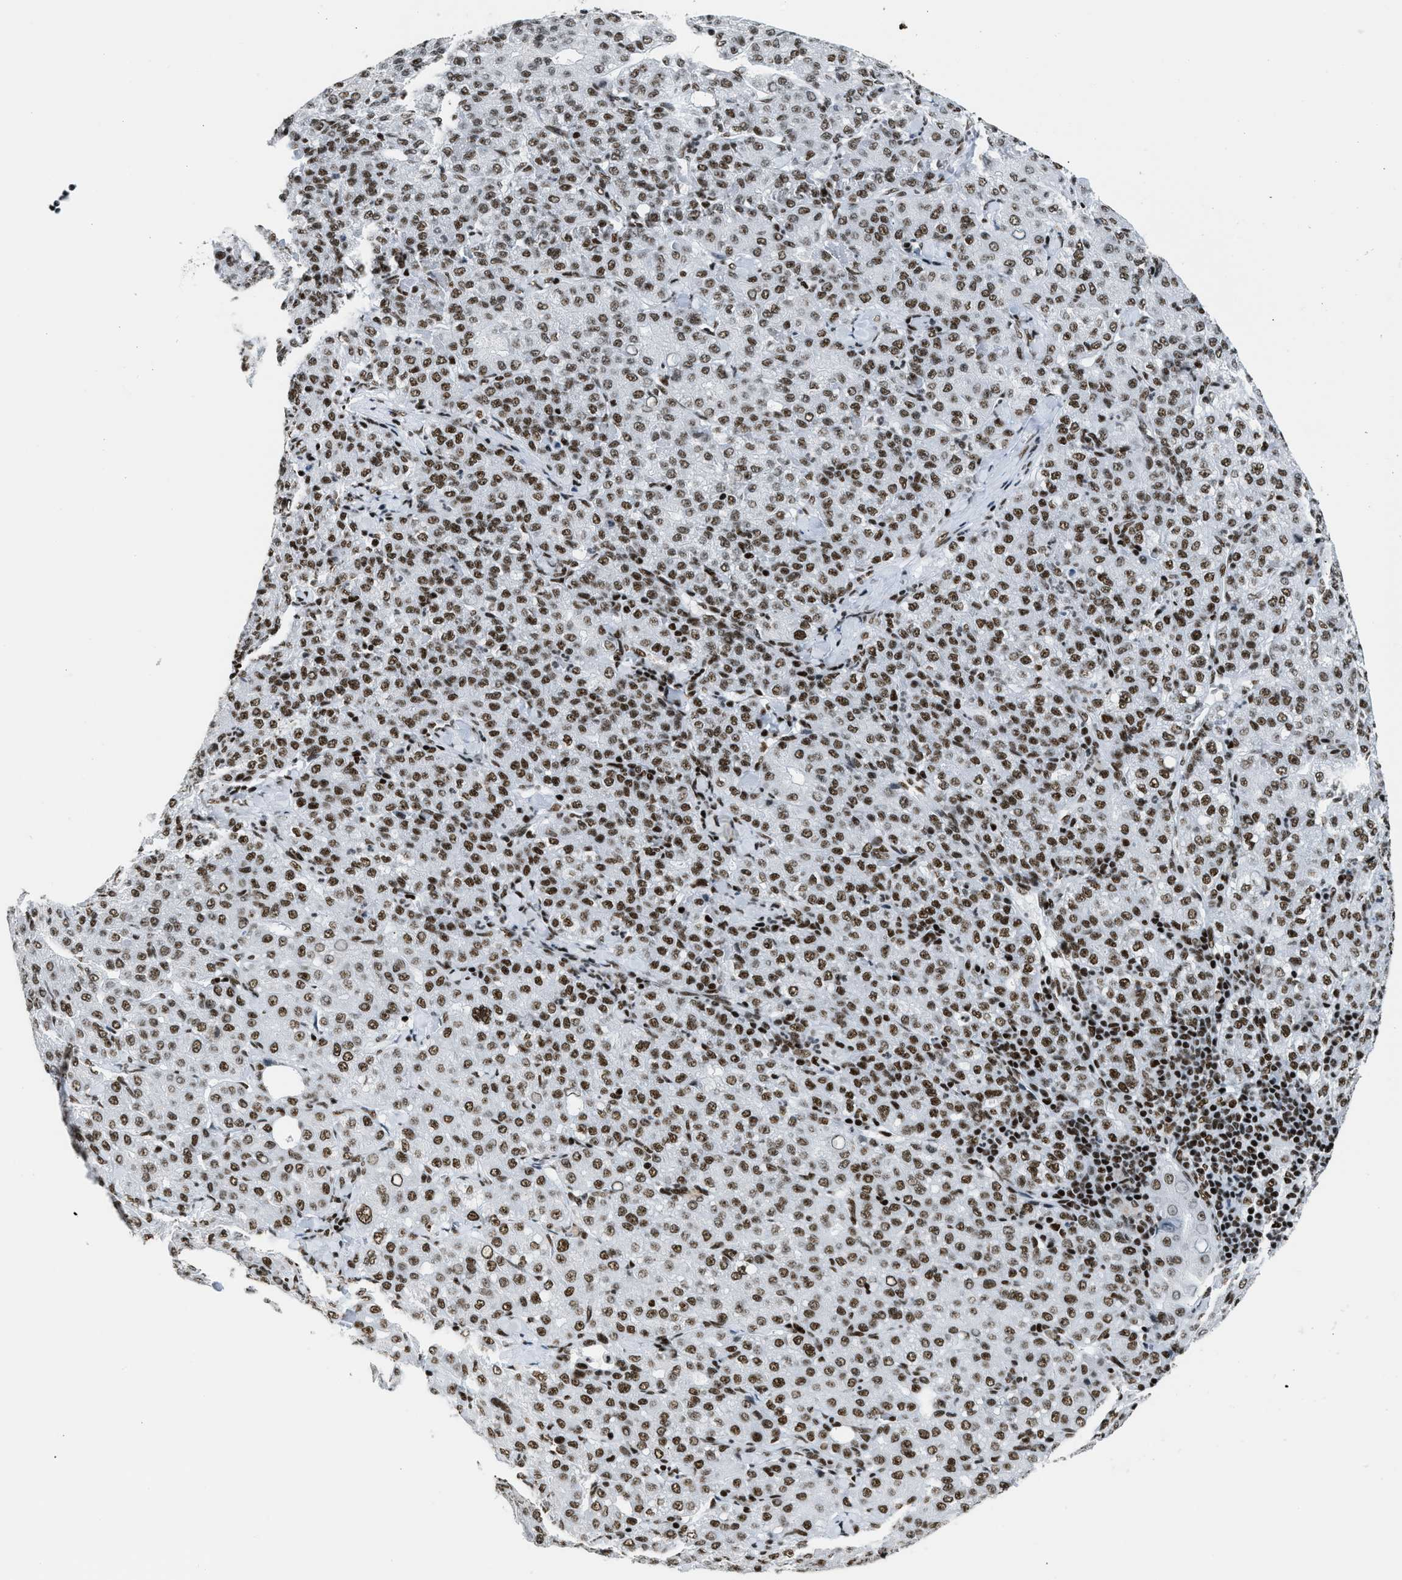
{"staining": {"intensity": "moderate", "quantity": ">75%", "location": "nuclear"}, "tissue": "liver cancer", "cell_type": "Tumor cells", "image_type": "cancer", "snomed": [{"axis": "morphology", "description": "Carcinoma, Hepatocellular, NOS"}, {"axis": "topography", "description": "Liver"}], "caption": "Protein expression analysis of human liver cancer (hepatocellular carcinoma) reveals moderate nuclear positivity in approximately >75% of tumor cells. (IHC, brightfield microscopy, high magnification).", "gene": "PIF1", "patient": {"sex": "male", "age": 65}}